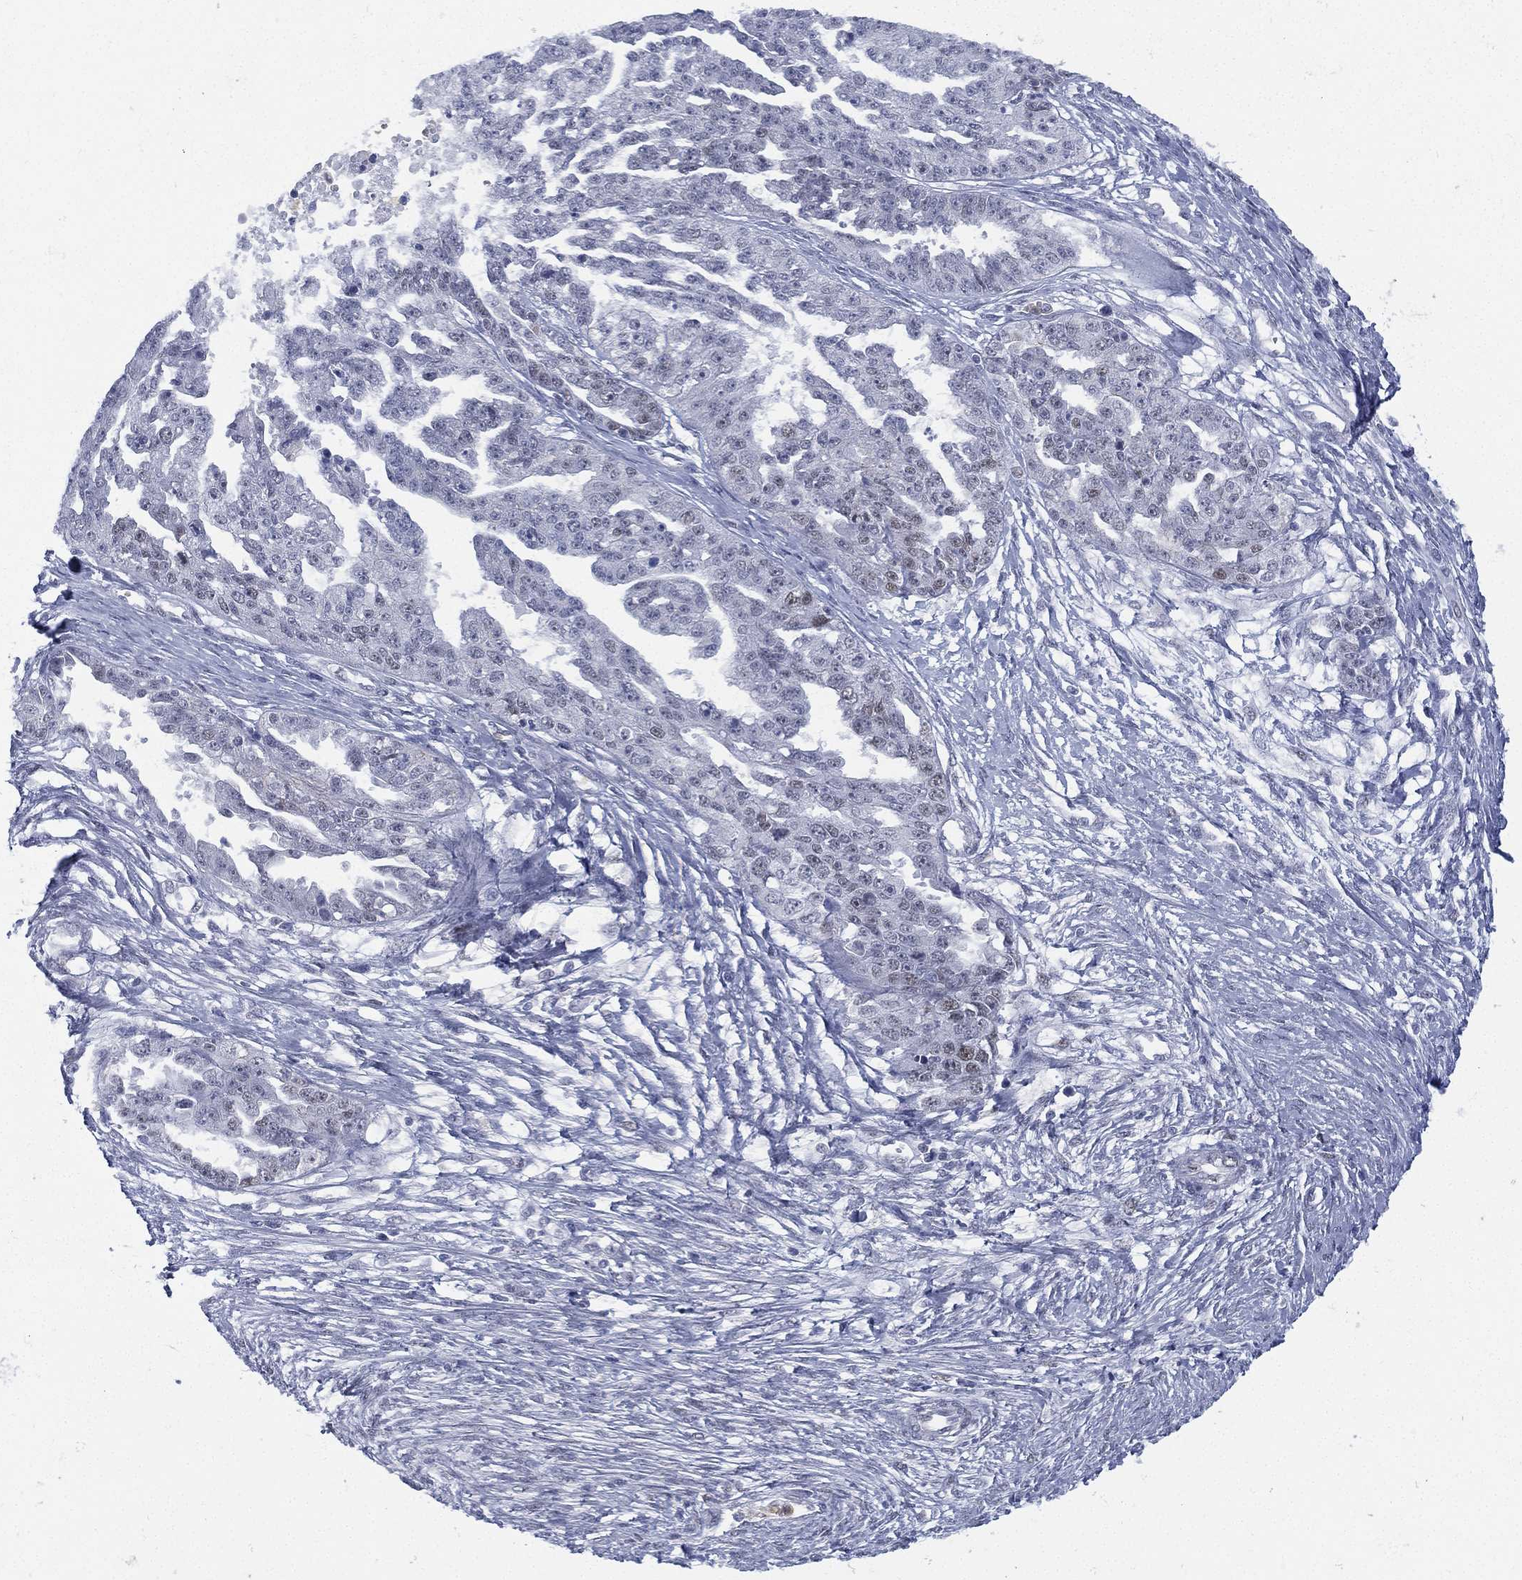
{"staining": {"intensity": "negative", "quantity": "none", "location": "none"}, "tissue": "ovarian cancer", "cell_type": "Tumor cells", "image_type": "cancer", "snomed": [{"axis": "morphology", "description": "Cystadenocarcinoma, serous, NOS"}, {"axis": "topography", "description": "Ovary"}], "caption": "Immunohistochemistry photomicrograph of serous cystadenocarcinoma (ovarian) stained for a protein (brown), which displays no positivity in tumor cells.", "gene": "ZNF711", "patient": {"sex": "female", "age": 58}}